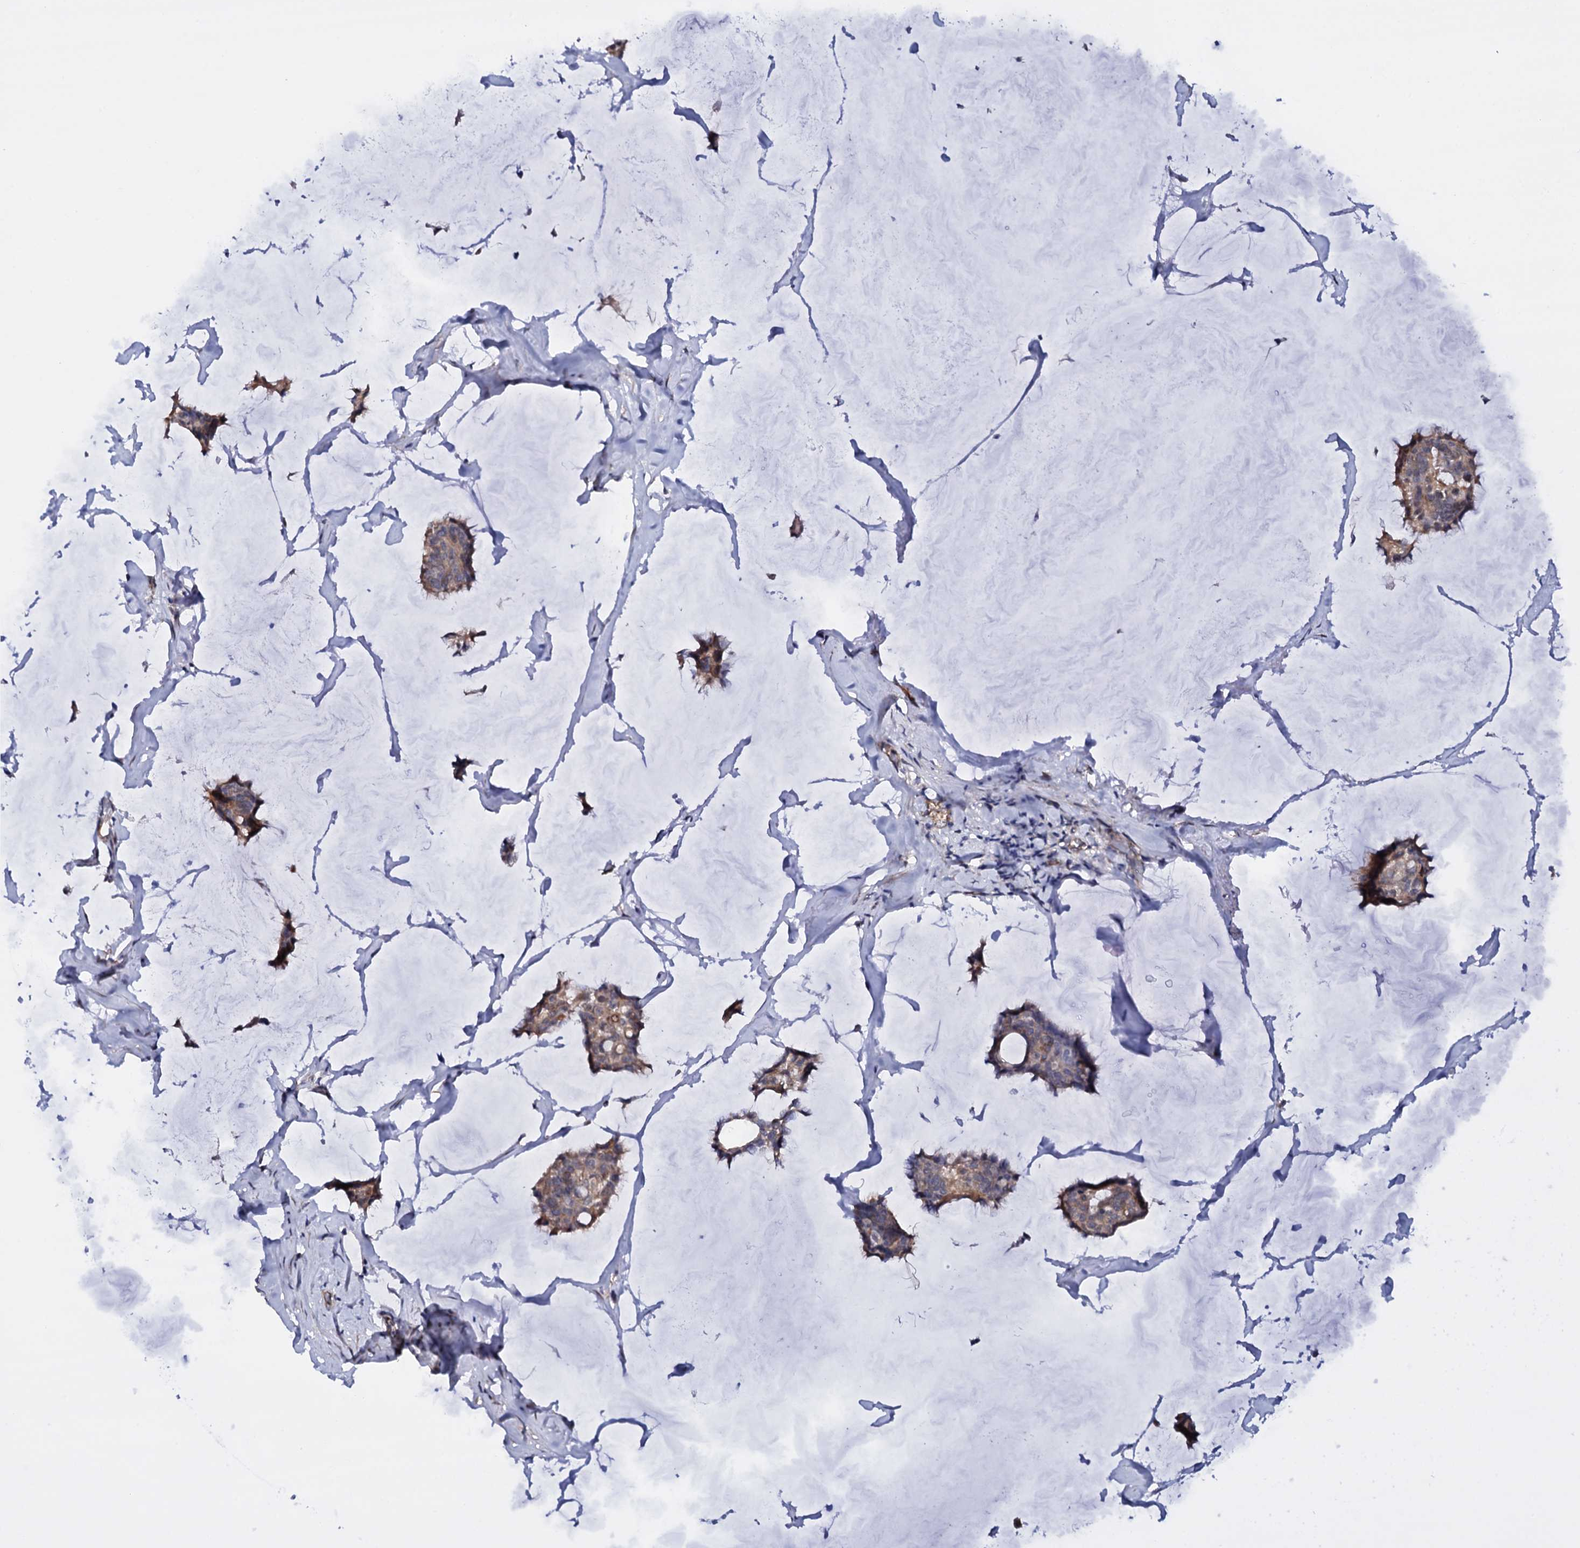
{"staining": {"intensity": "weak", "quantity": ">75%", "location": "cytoplasmic/membranous"}, "tissue": "breast cancer", "cell_type": "Tumor cells", "image_type": "cancer", "snomed": [{"axis": "morphology", "description": "Duct carcinoma"}, {"axis": "topography", "description": "Breast"}], "caption": "This is an image of IHC staining of infiltrating ductal carcinoma (breast), which shows weak expression in the cytoplasmic/membranous of tumor cells.", "gene": "GAREM1", "patient": {"sex": "female", "age": 93}}